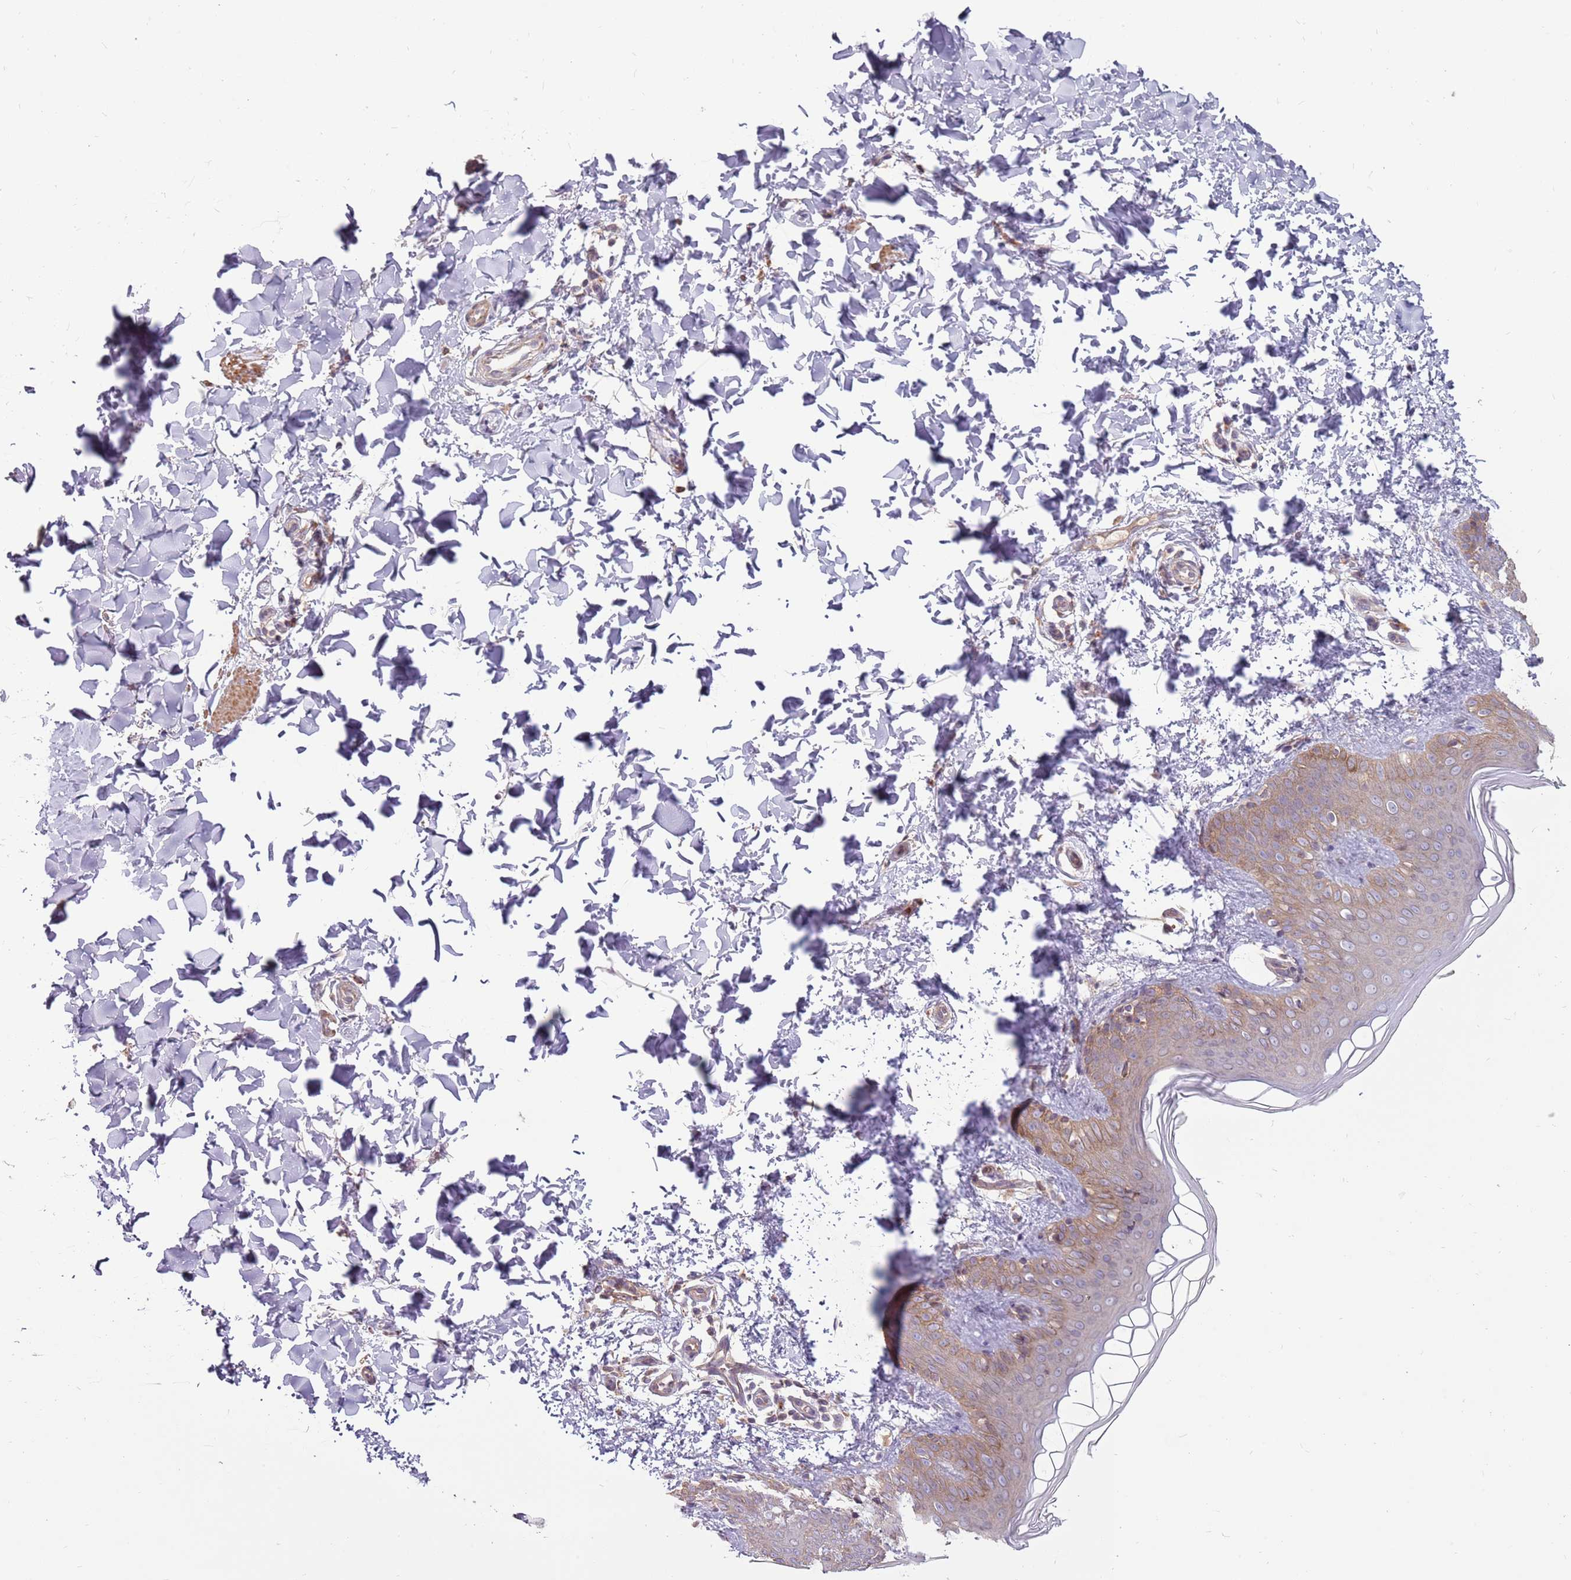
{"staining": {"intensity": "weak", "quantity": ">75%", "location": "cytoplasmic/membranous"}, "tissue": "skin", "cell_type": "Fibroblasts", "image_type": "normal", "snomed": [{"axis": "morphology", "description": "Normal tissue, NOS"}, {"axis": "topography", "description": "Skin"}], "caption": "Approximately >75% of fibroblasts in normal skin show weak cytoplasmic/membranous protein positivity as visualized by brown immunohistochemical staining.", "gene": "SPATA31D1", "patient": {"sex": "male", "age": 36}}